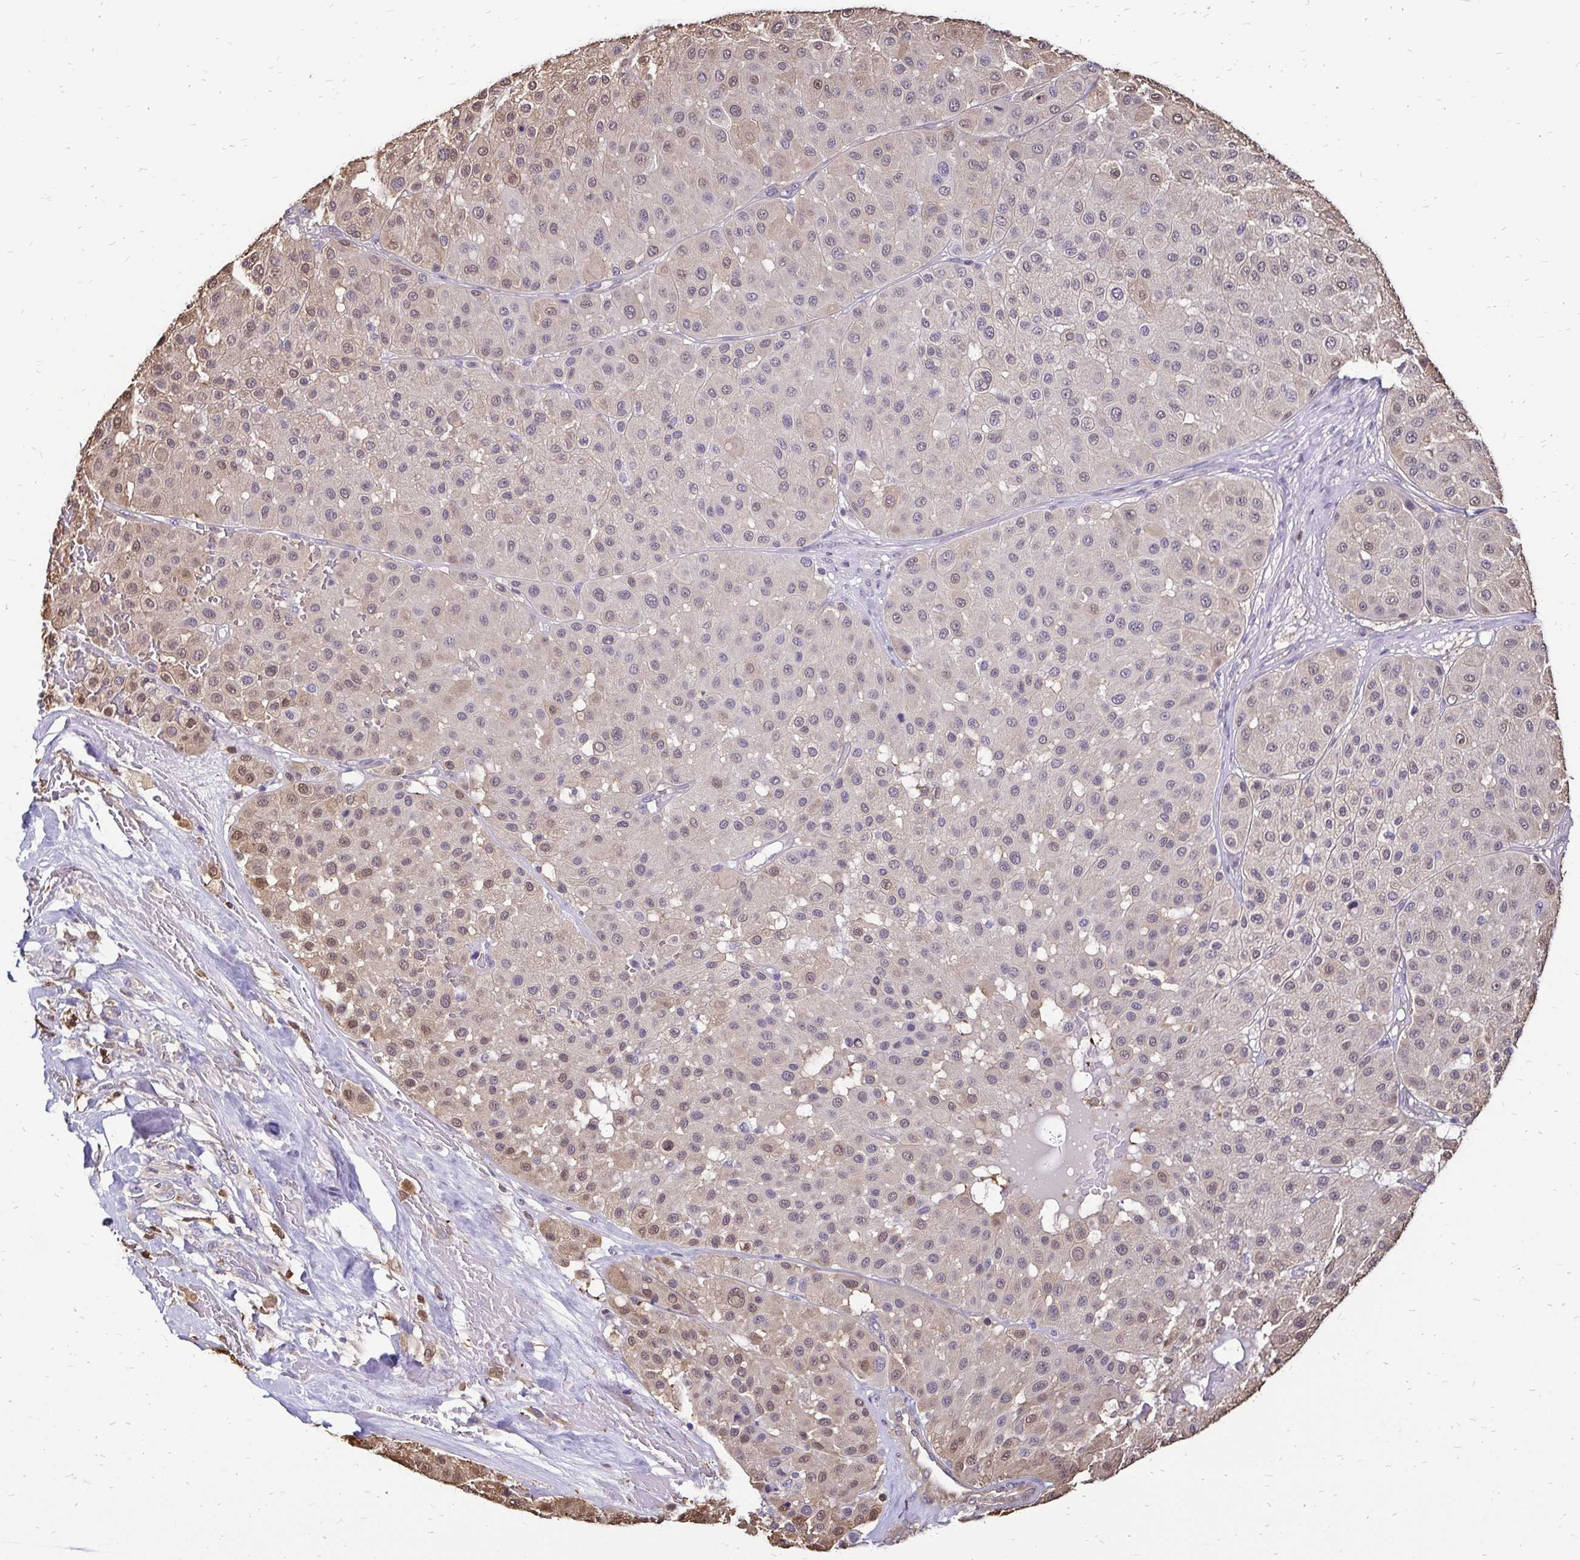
{"staining": {"intensity": "moderate", "quantity": "<25%", "location": "cytoplasmic/membranous,nuclear"}, "tissue": "melanoma", "cell_type": "Tumor cells", "image_type": "cancer", "snomed": [{"axis": "morphology", "description": "Malignant melanoma, Metastatic site"}, {"axis": "topography", "description": "Smooth muscle"}], "caption": "Malignant melanoma (metastatic site) stained with a protein marker demonstrates moderate staining in tumor cells.", "gene": "ZFP1", "patient": {"sex": "male", "age": 41}}